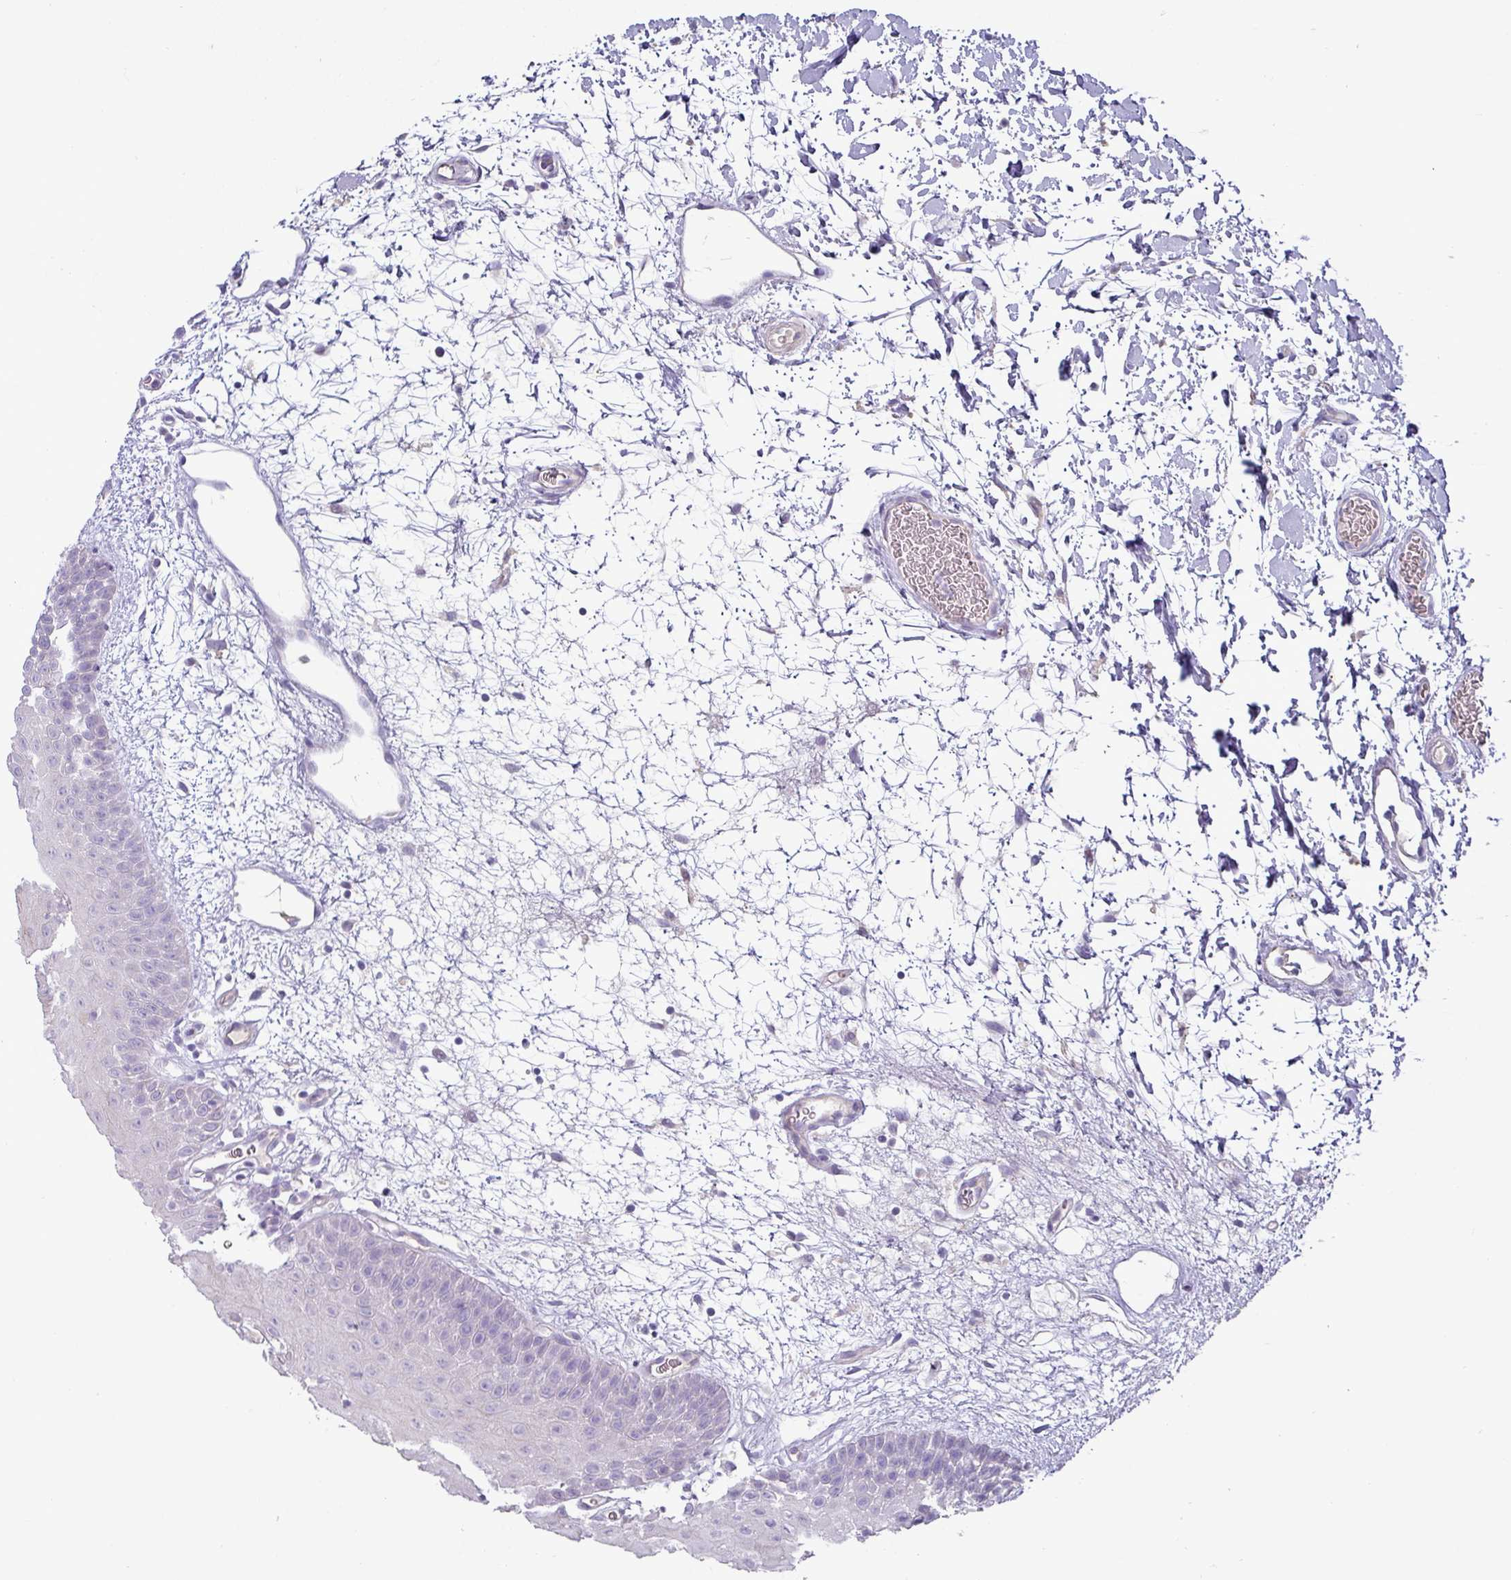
{"staining": {"intensity": "moderate", "quantity": "<25%", "location": "cytoplasmic/membranous"}, "tissue": "oral mucosa", "cell_type": "Squamous epithelial cells", "image_type": "normal", "snomed": [{"axis": "morphology", "description": "Normal tissue, NOS"}, {"axis": "morphology", "description": "Squamous cell carcinoma, NOS"}, {"axis": "topography", "description": "Oral tissue"}, {"axis": "topography", "description": "Tounge, NOS"}, {"axis": "topography", "description": "Head-Neck"}], "caption": "Brown immunohistochemical staining in benign oral mucosa demonstrates moderate cytoplasmic/membranous expression in approximately <25% of squamous epithelial cells.", "gene": "RGS16", "patient": {"sex": "male", "age": 76}}